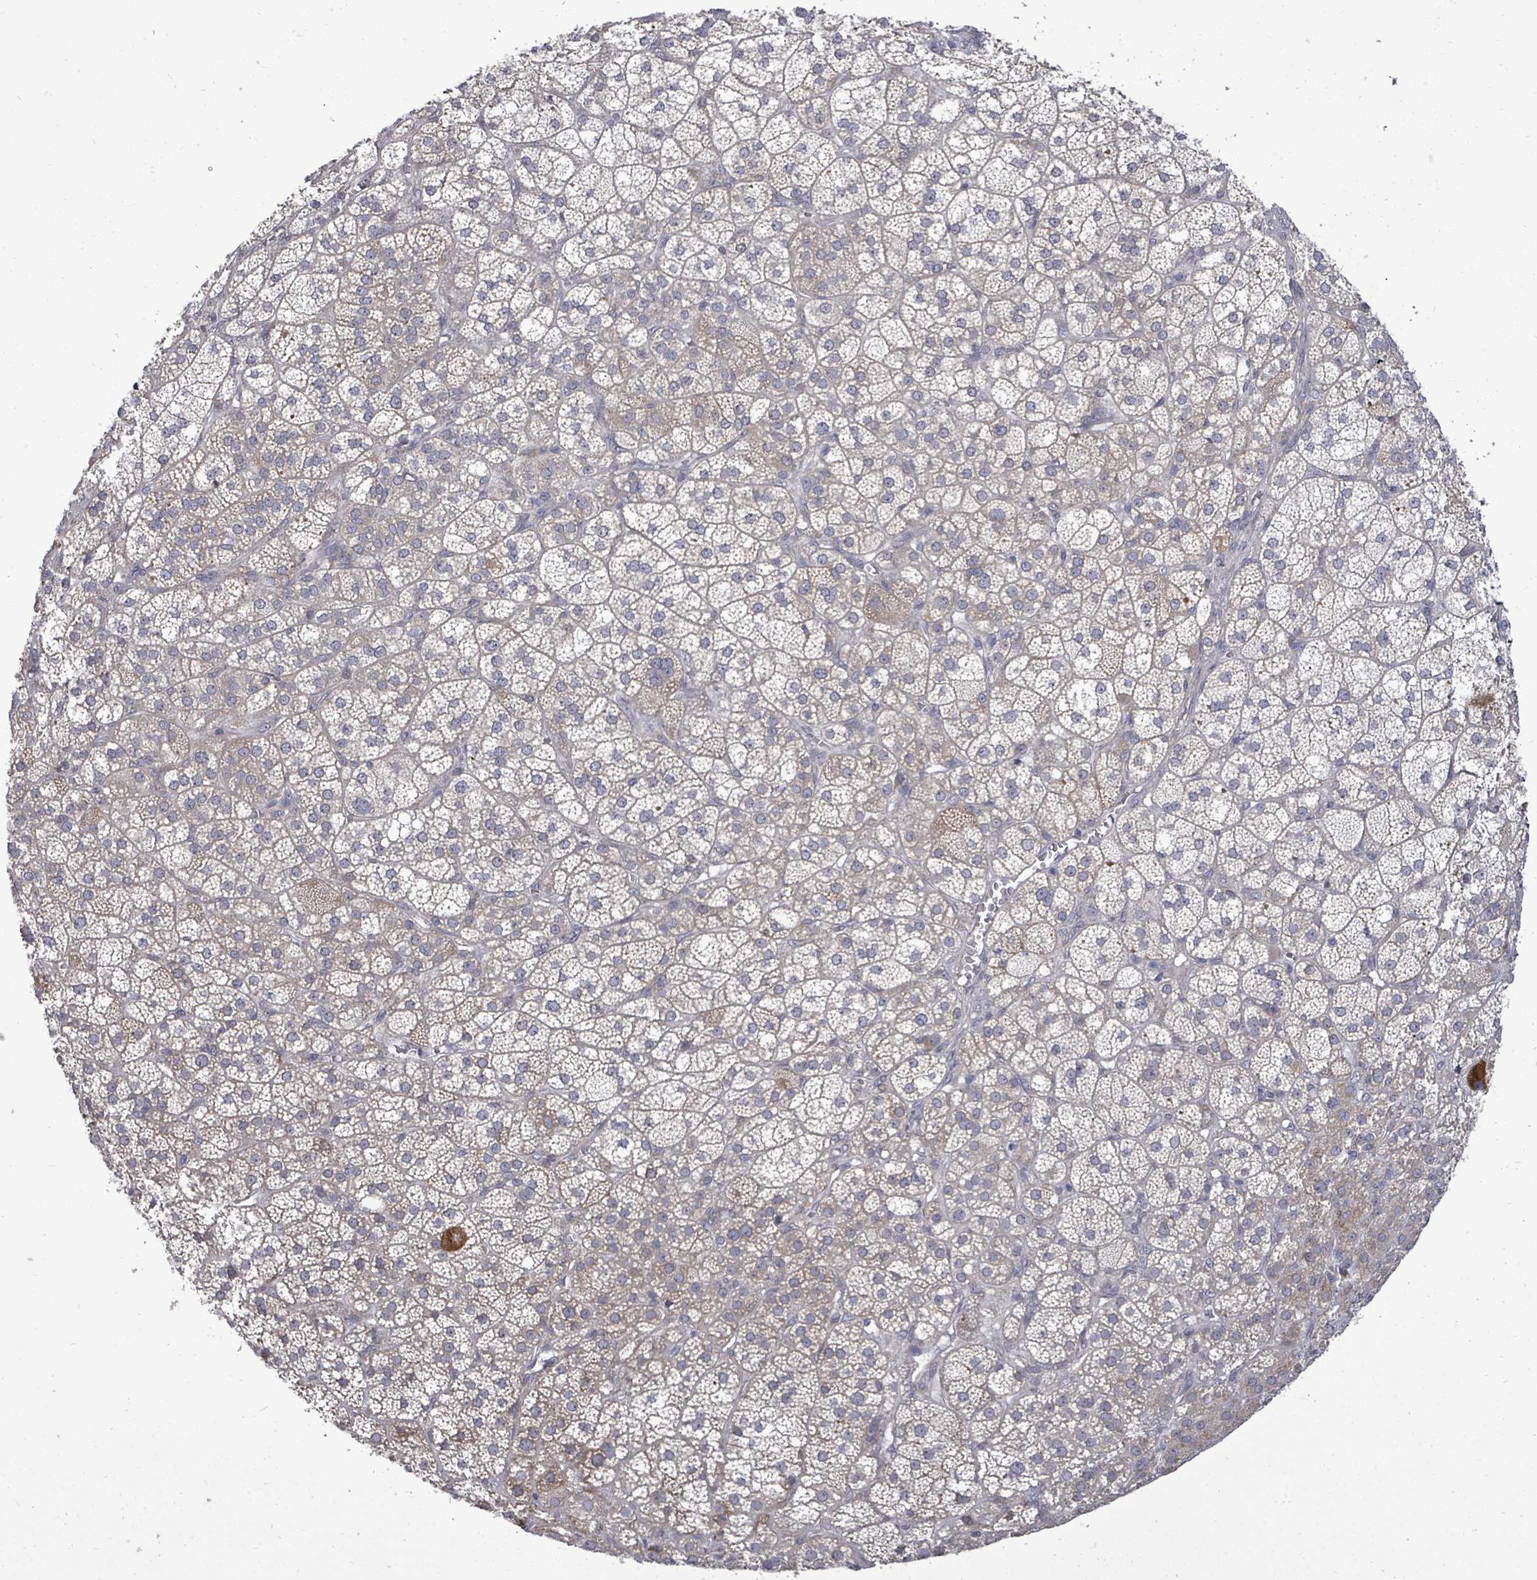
{"staining": {"intensity": "moderate", "quantity": "<25%", "location": "cytoplasmic/membranous"}, "tissue": "adrenal gland", "cell_type": "Glandular cells", "image_type": "normal", "snomed": [{"axis": "morphology", "description": "Normal tissue, NOS"}, {"axis": "topography", "description": "Adrenal gland"}], "caption": "IHC image of unremarkable human adrenal gland stained for a protein (brown), which exhibits low levels of moderate cytoplasmic/membranous expression in about <25% of glandular cells.", "gene": "POMGNT2", "patient": {"sex": "female", "age": 60}}